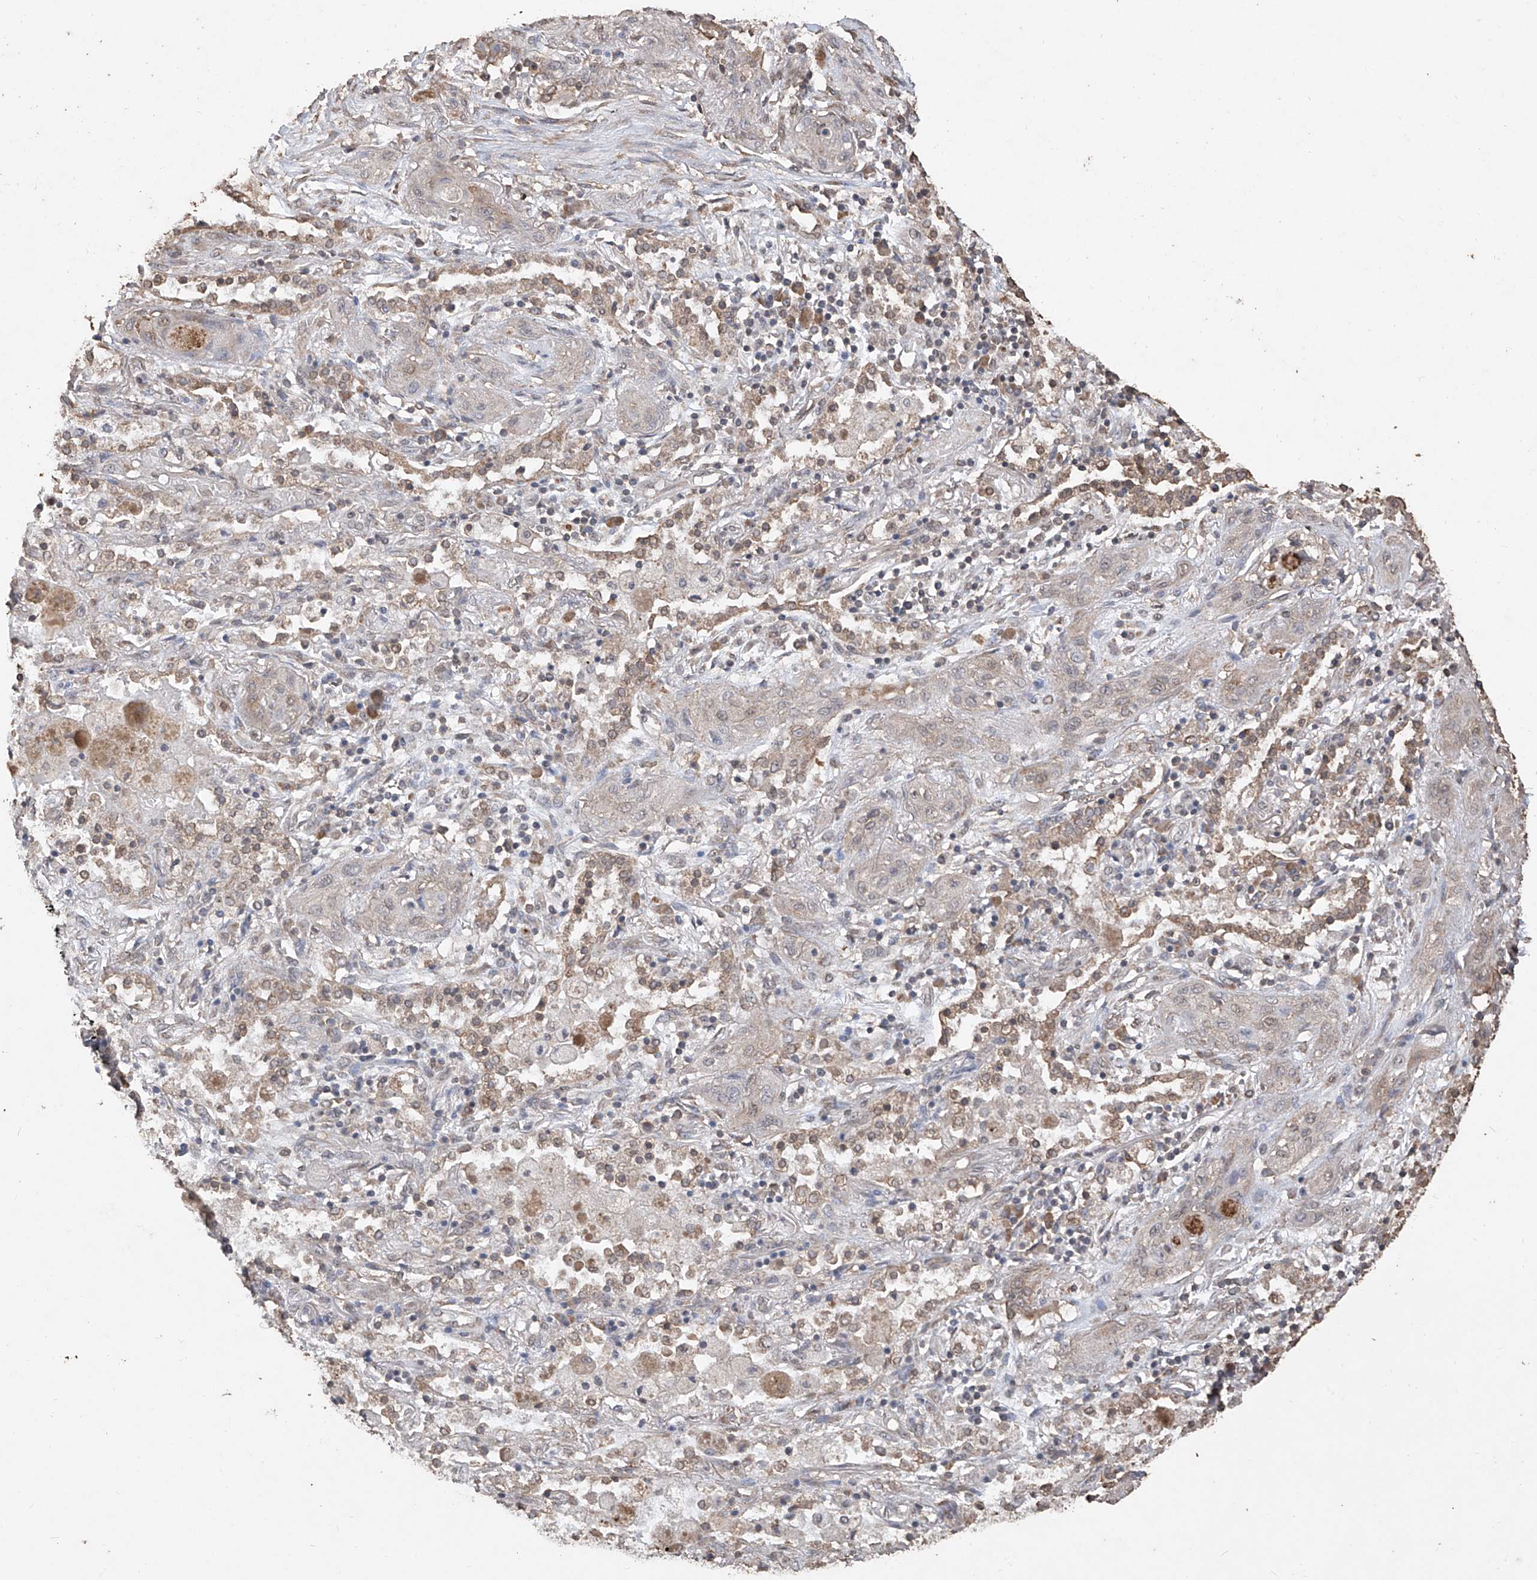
{"staining": {"intensity": "negative", "quantity": "none", "location": "none"}, "tissue": "lung cancer", "cell_type": "Tumor cells", "image_type": "cancer", "snomed": [{"axis": "morphology", "description": "Squamous cell carcinoma, NOS"}, {"axis": "topography", "description": "Lung"}], "caption": "The photomicrograph shows no staining of tumor cells in lung squamous cell carcinoma.", "gene": "ELOVL1", "patient": {"sex": "female", "age": 47}}